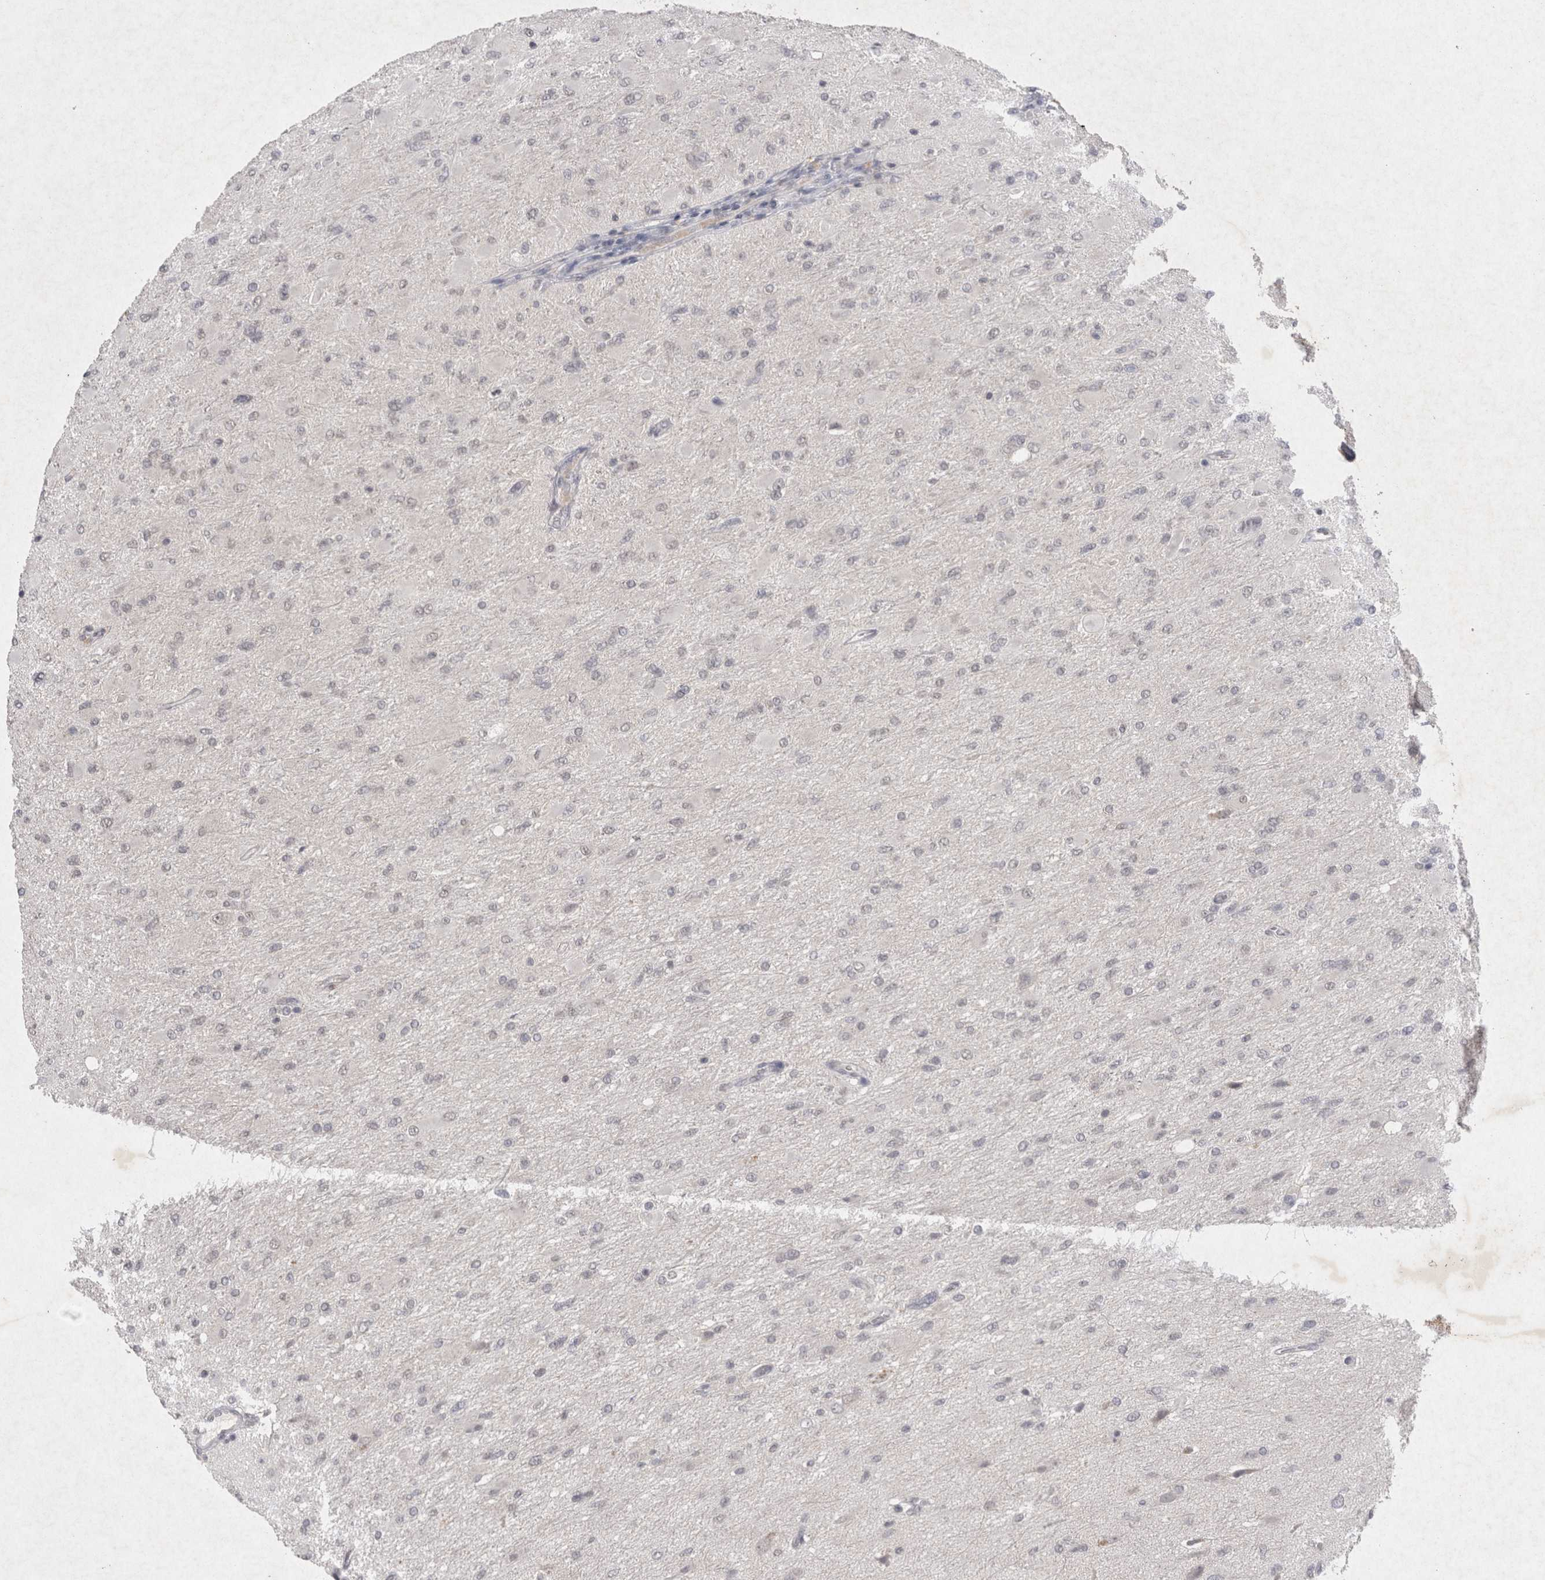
{"staining": {"intensity": "negative", "quantity": "none", "location": "none"}, "tissue": "glioma", "cell_type": "Tumor cells", "image_type": "cancer", "snomed": [{"axis": "morphology", "description": "Glioma, malignant, High grade"}, {"axis": "topography", "description": "Cerebral cortex"}], "caption": "Immunohistochemical staining of high-grade glioma (malignant) demonstrates no significant staining in tumor cells.", "gene": "LYVE1", "patient": {"sex": "female", "age": 36}}